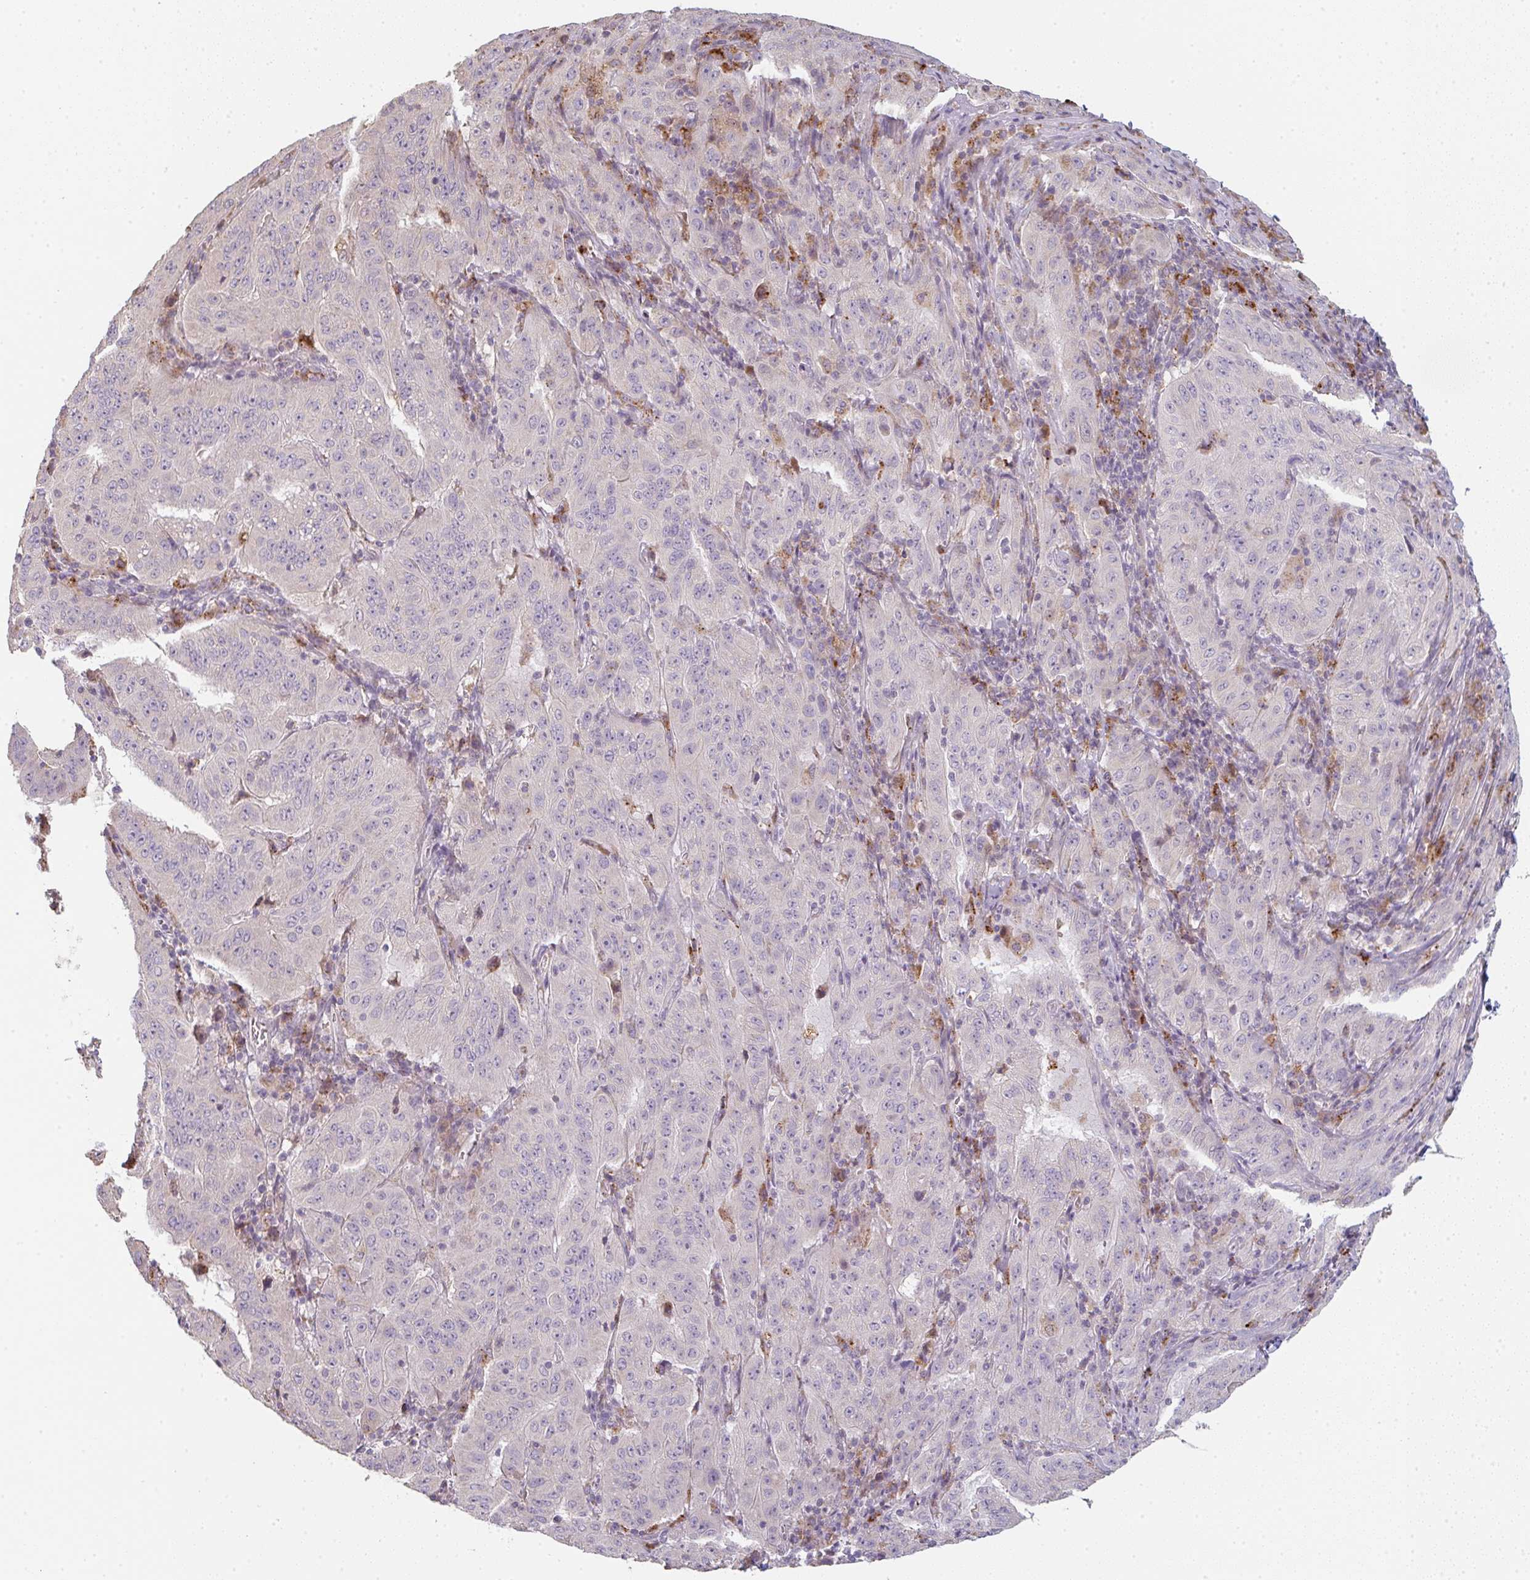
{"staining": {"intensity": "negative", "quantity": "none", "location": "none"}, "tissue": "pancreatic cancer", "cell_type": "Tumor cells", "image_type": "cancer", "snomed": [{"axis": "morphology", "description": "Adenocarcinoma, NOS"}, {"axis": "topography", "description": "Pancreas"}], "caption": "A photomicrograph of human pancreatic adenocarcinoma is negative for staining in tumor cells.", "gene": "TMEM237", "patient": {"sex": "male", "age": 63}}